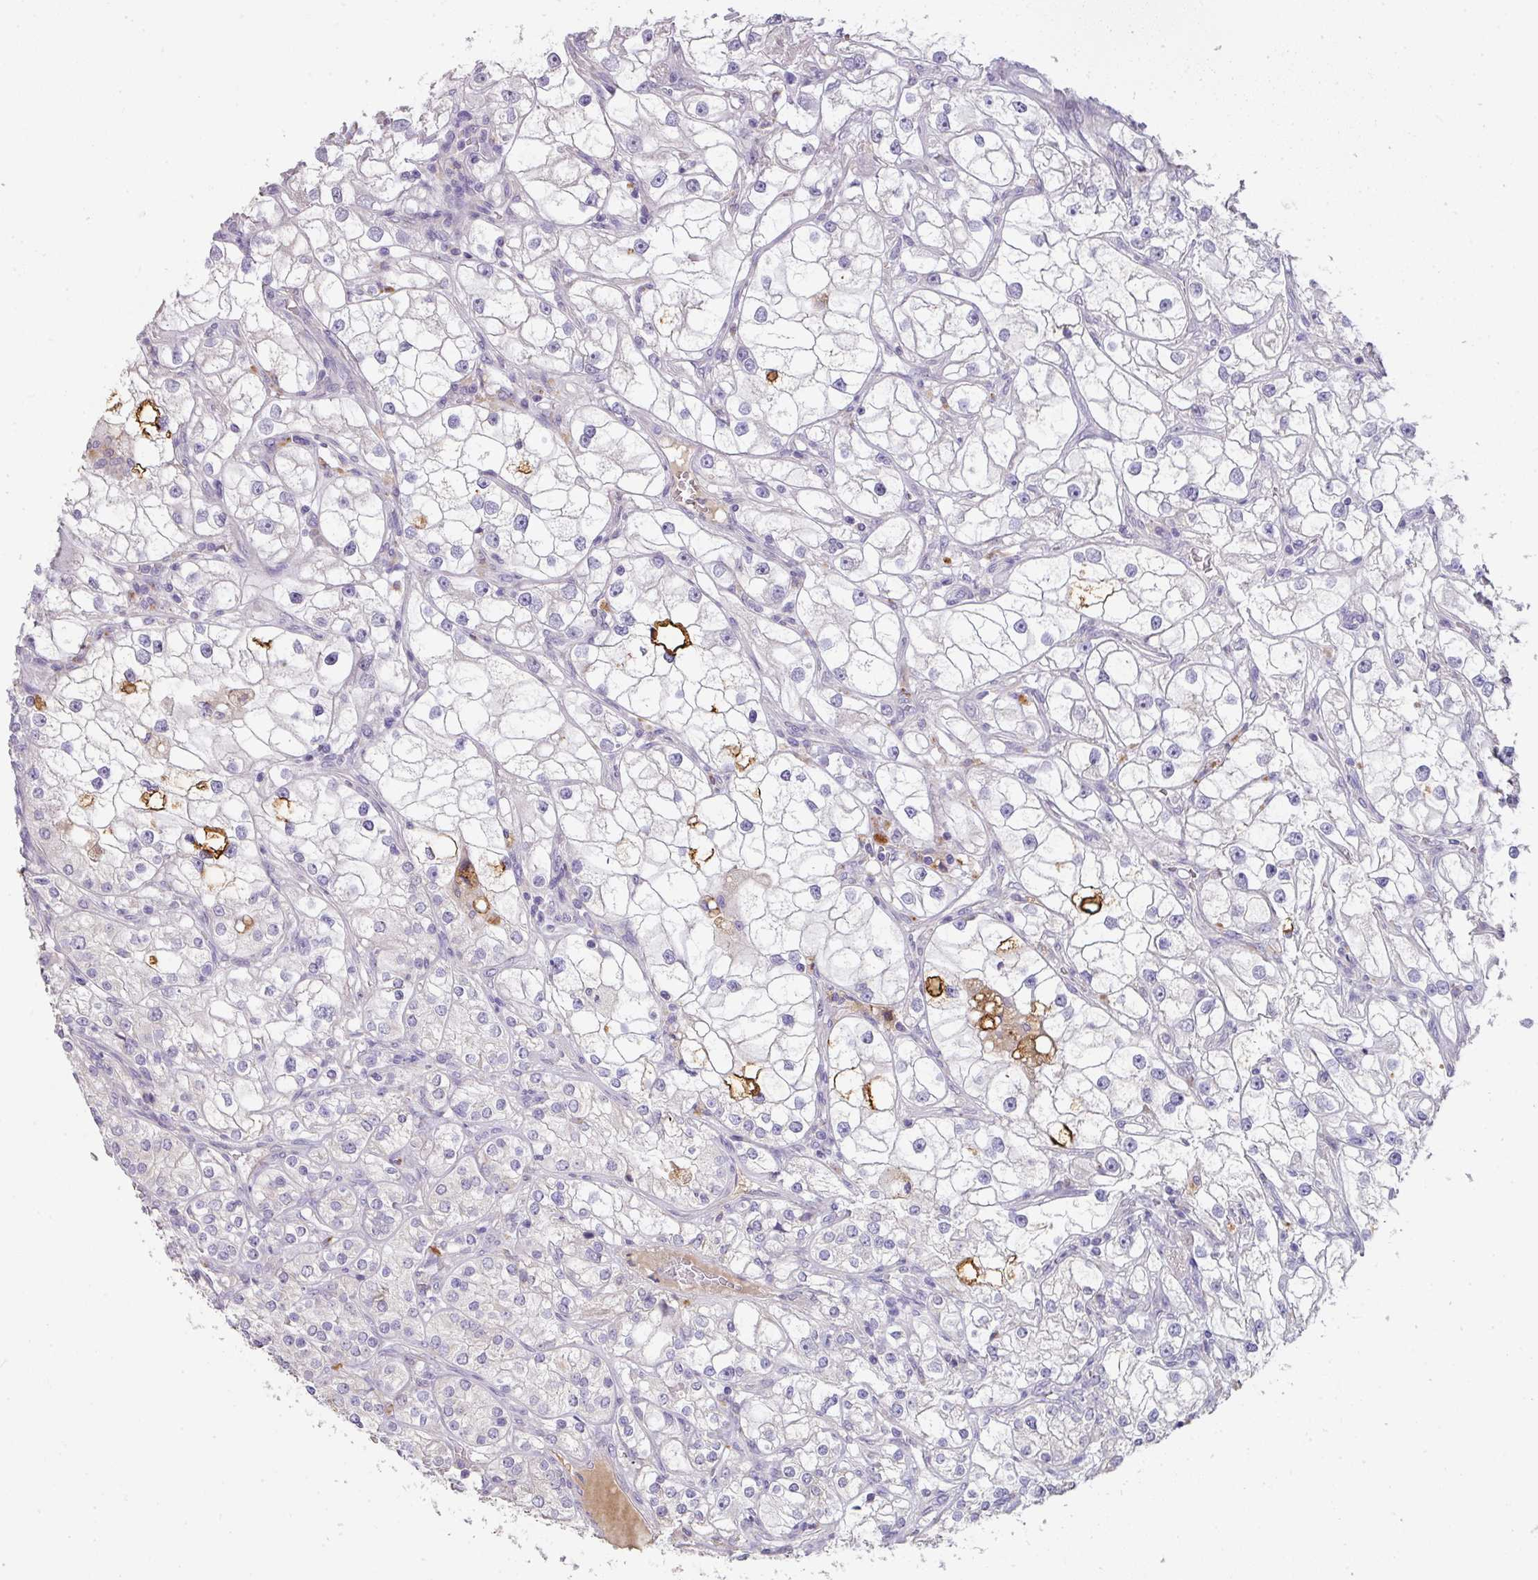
{"staining": {"intensity": "moderate", "quantity": "<25%", "location": "cytoplasmic/membranous"}, "tissue": "renal cancer", "cell_type": "Tumor cells", "image_type": "cancer", "snomed": [{"axis": "morphology", "description": "Adenocarcinoma, NOS"}, {"axis": "topography", "description": "Kidney"}], "caption": "Protein expression analysis of human adenocarcinoma (renal) reveals moderate cytoplasmic/membranous staining in about <25% of tumor cells.", "gene": "ZNF266", "patient": {"sex": "male", "age": 77}}